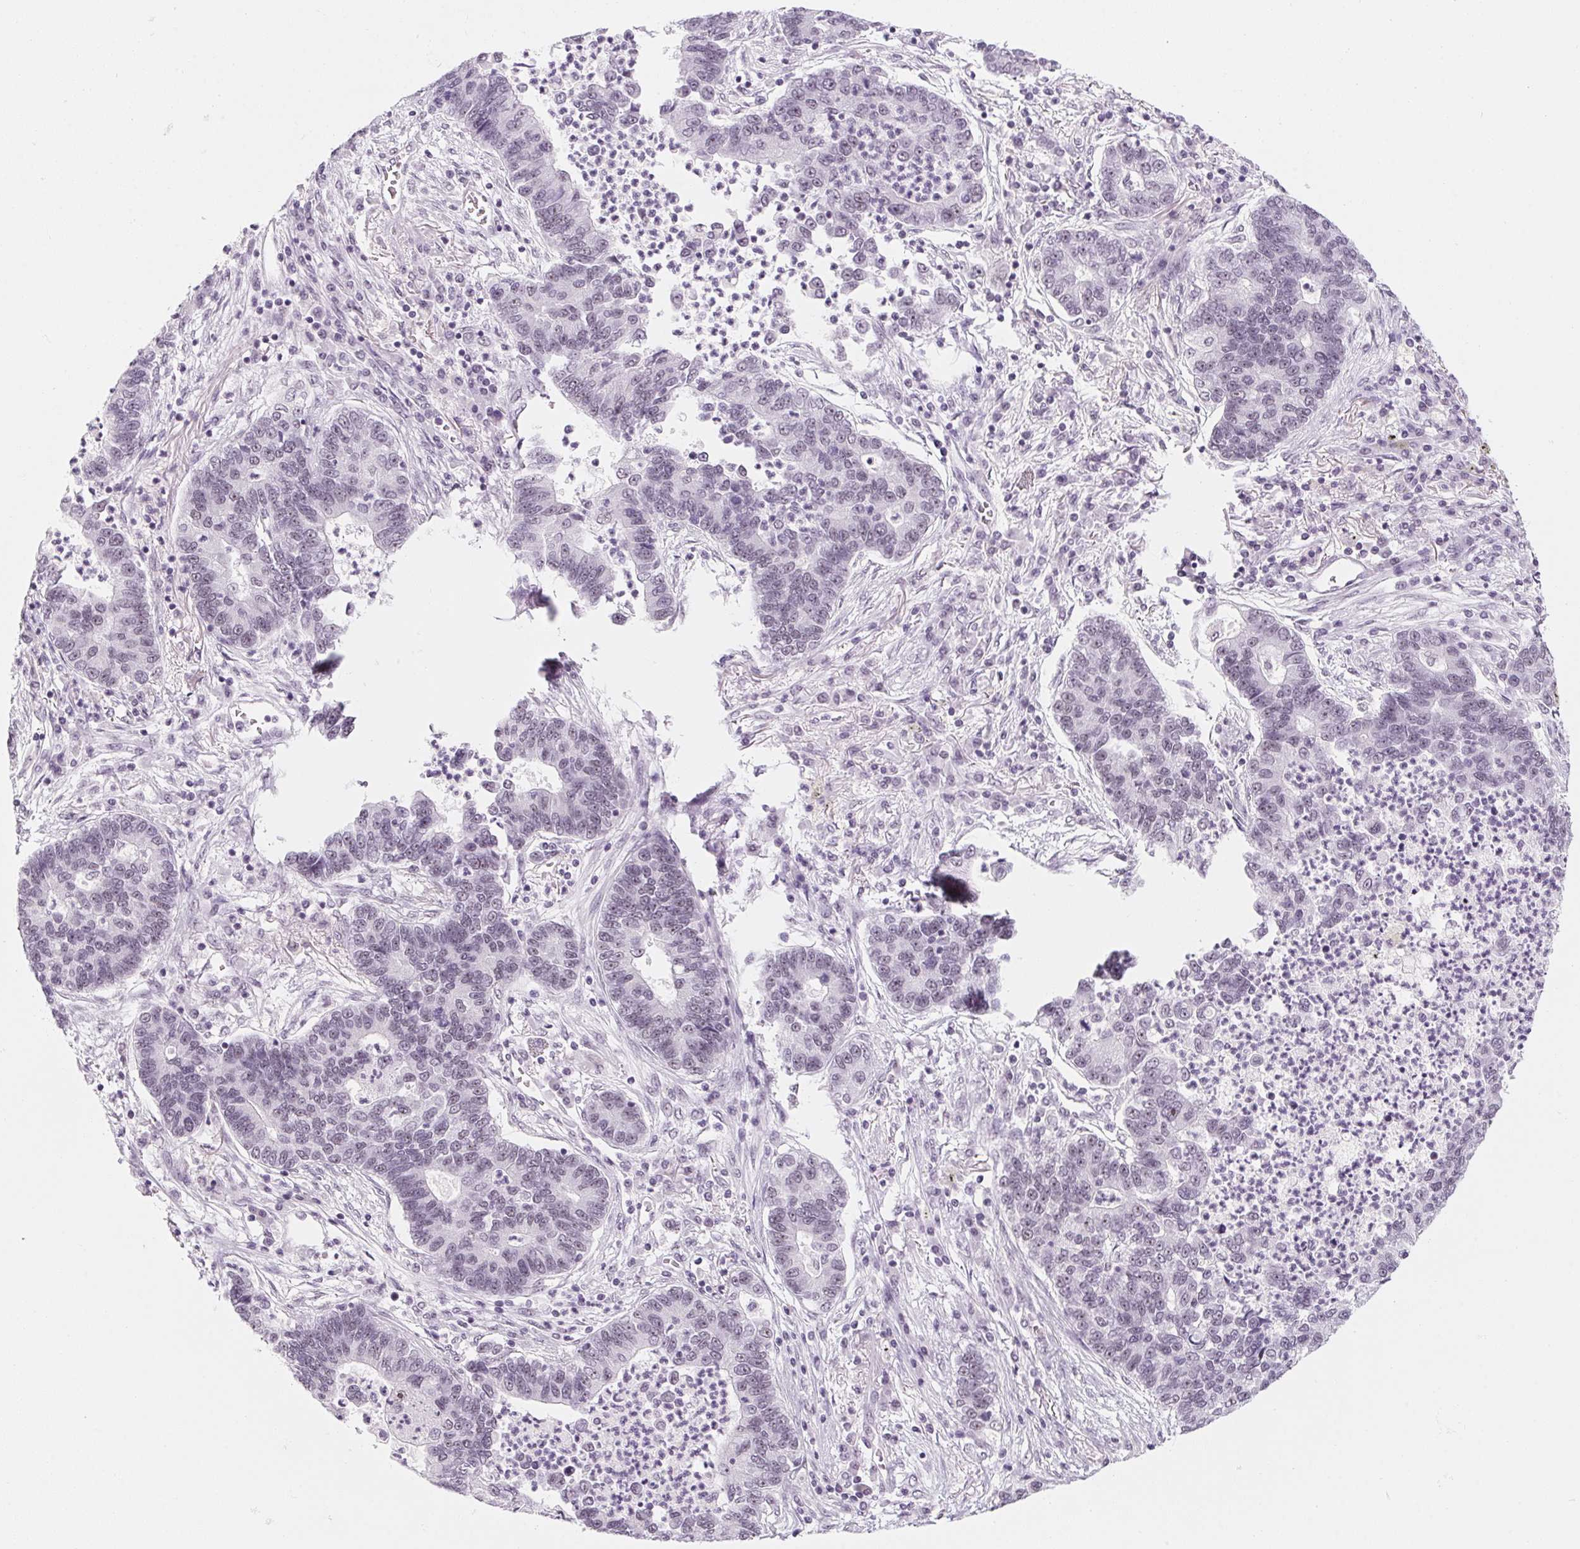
{"staining": {"intensity": "negative", "quantity": "none", "location": "none"}, "tissue": "lung cancer", "cell_type": "Tumor cells", "image_type": "cancer", "snomed": [{"axis": "morphology", "description": "Adenocarcinoma, NOS"}, {"axis": "topography", "description": "Lung"}], "caption": "This histopathology image is of adenocarcinoma (lung) stained with immunohistochemistry (IHC) to label a protein in brown with the nuclei are counter-stained blue. There is no positivity in tumor cells.", "gene": "ZIC4", "patient": {"sex": "female", "age": 57}}